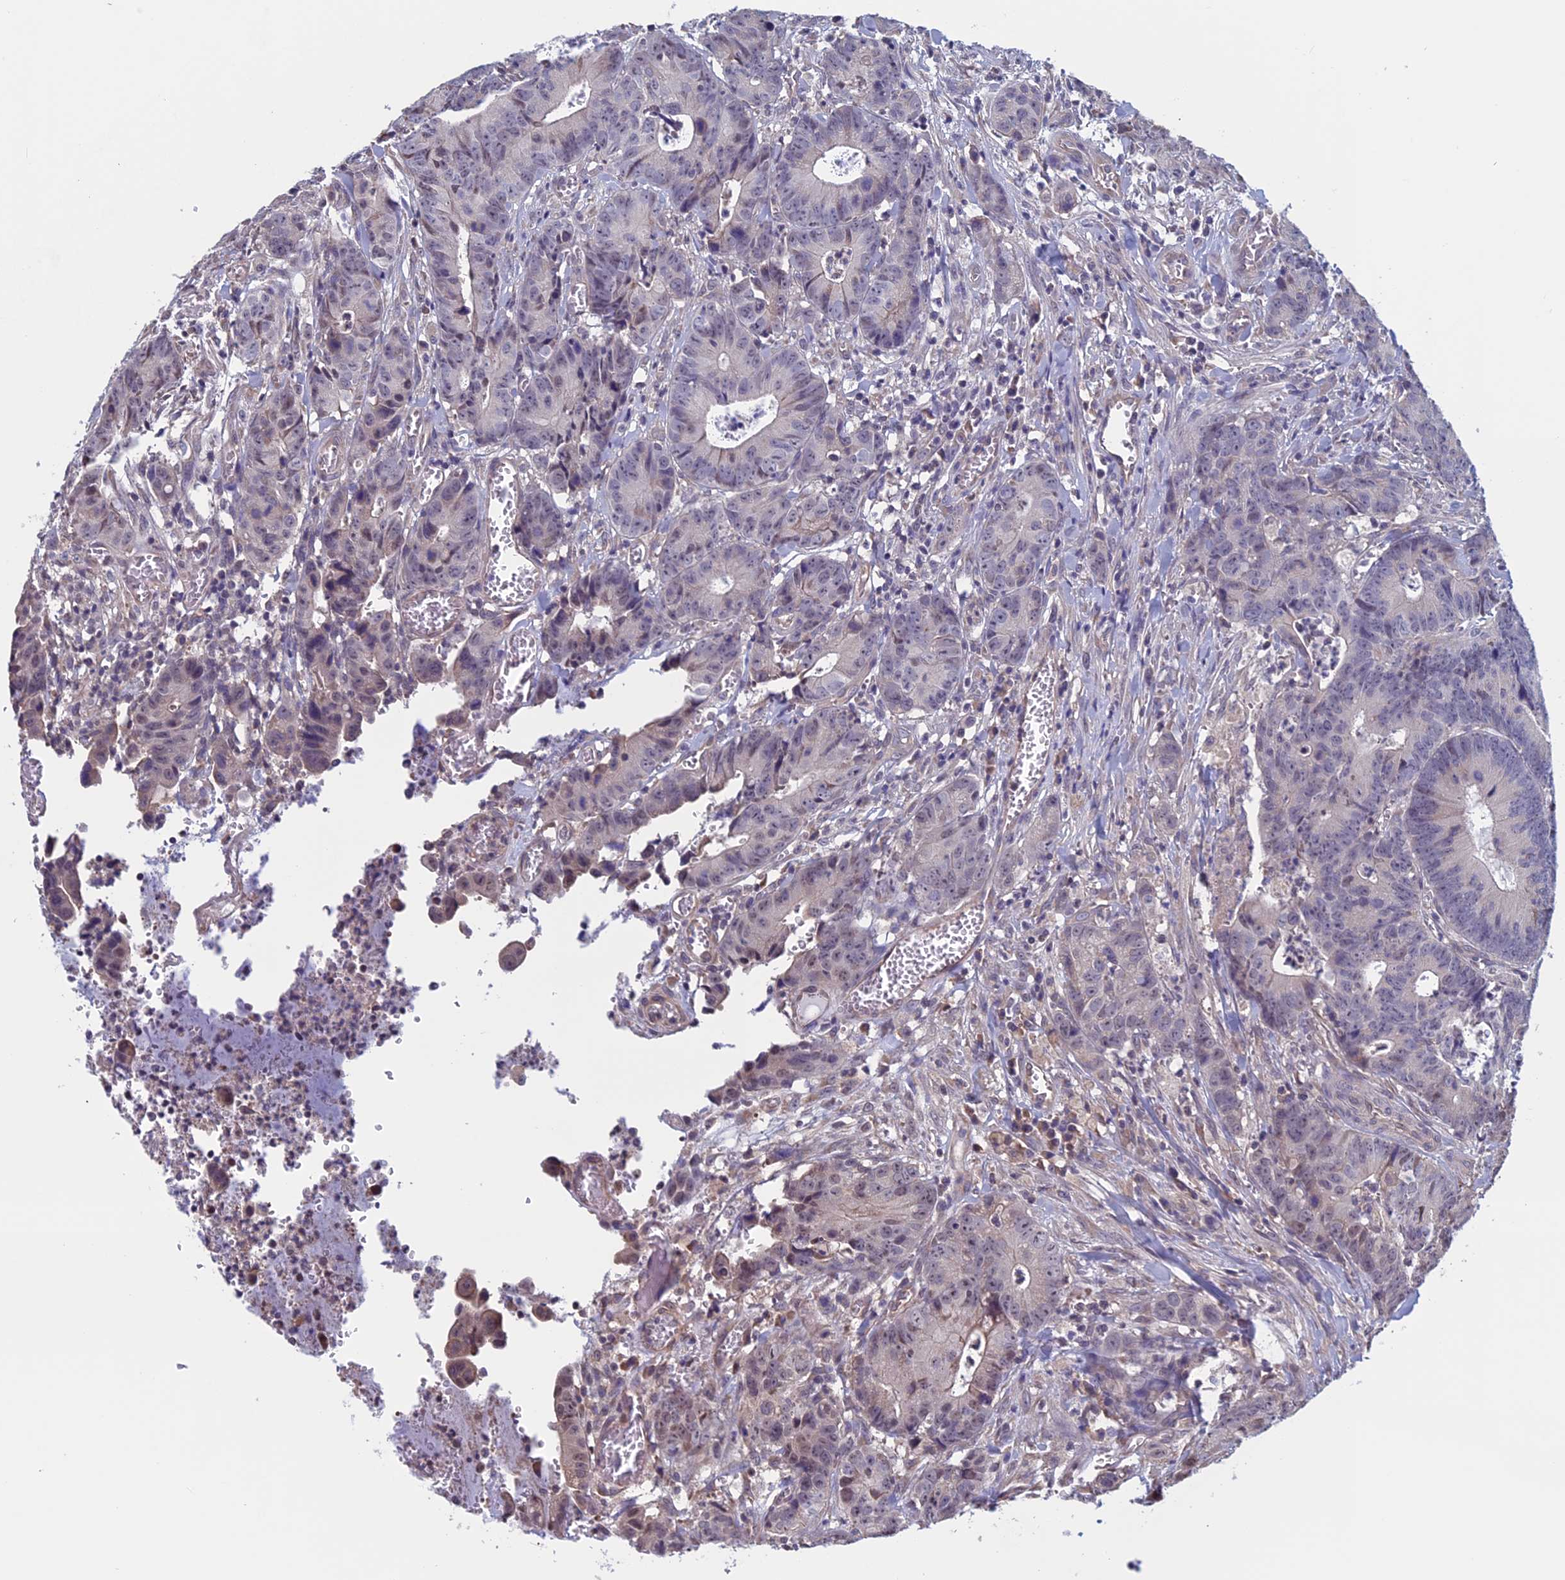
{"staining": {"intensity": "weak", "quantity": "<25%", "location": "nuclear"}, "tissue": "colorectal cancer", "cell_type": "Tumor cells", "image_type": "cancer", "snomed": [{"axis": "morphology", "description": "Adenocarcinoma, NOS"}, {"axis": "topography", "description": "Colon"}], "caption": "Immunohistochemistry histopathology image of neoplastic tissue: colorectal adenocarcinoma stained with DAB shows no significant protein expression in tumor cells.", "gene": "SLC1A6", "patient": {"sex": "female", "age": 57}}